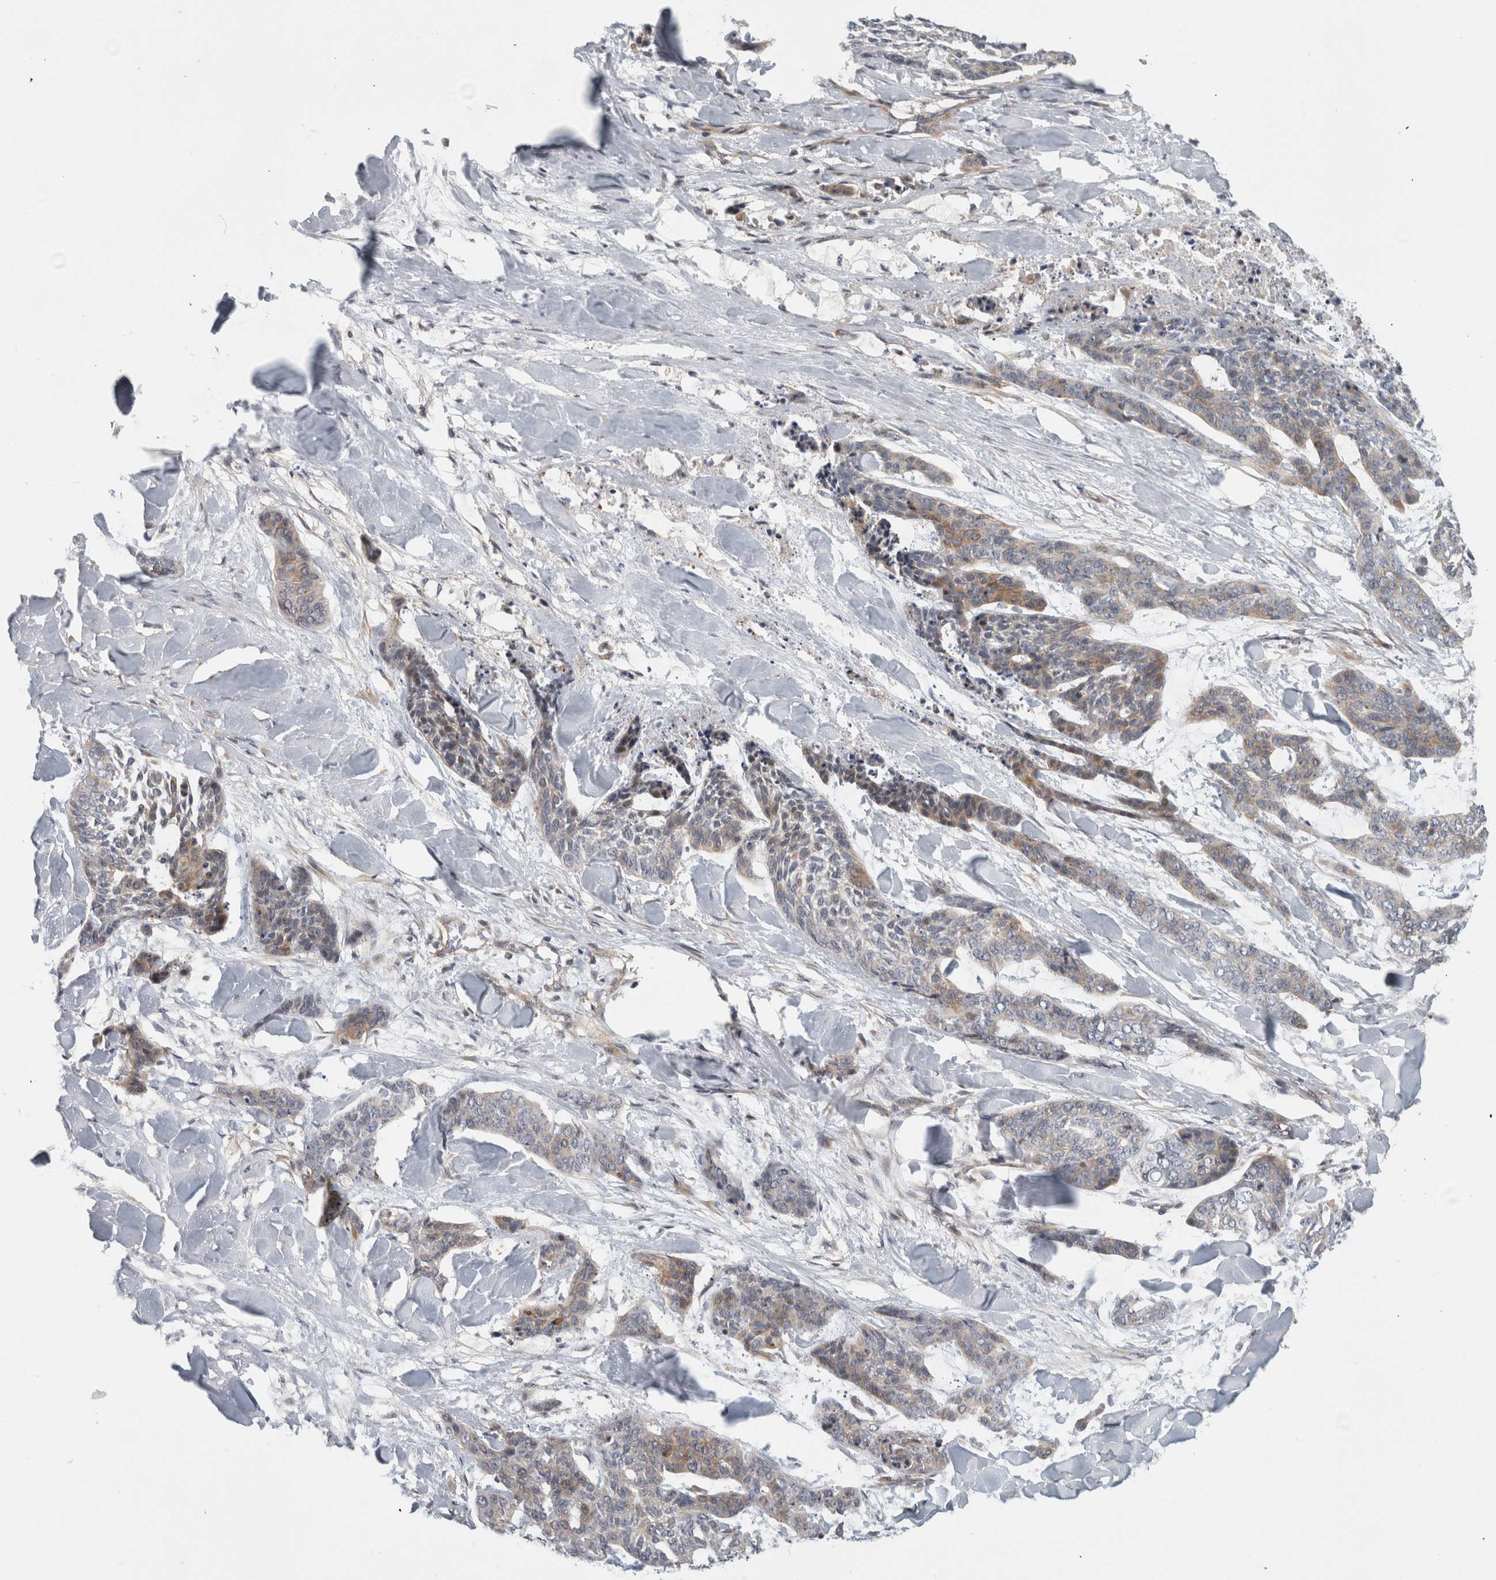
{"staining": {"intensity": "weak", "quantity": "25%-75%", "location": "cytoplasmic/membranous"}, "tissue": "skin cancer", "cell_type": "Tumor cells", "image_type": "cancer", "snomed": [{"axis": "morphology", "description": "Basal cell carcinoma"}, {"axis": "topography", "description": "Skin"}], "caption": "Basal cell carcinoma (skin) stained with immunohistochemistry (IHC) shows weak cytoplasmic/membranous staining in about 25%-75% of tumor cells.", "gene": "ZNF804B", "patient": {"sex": "female", "age": 64}}